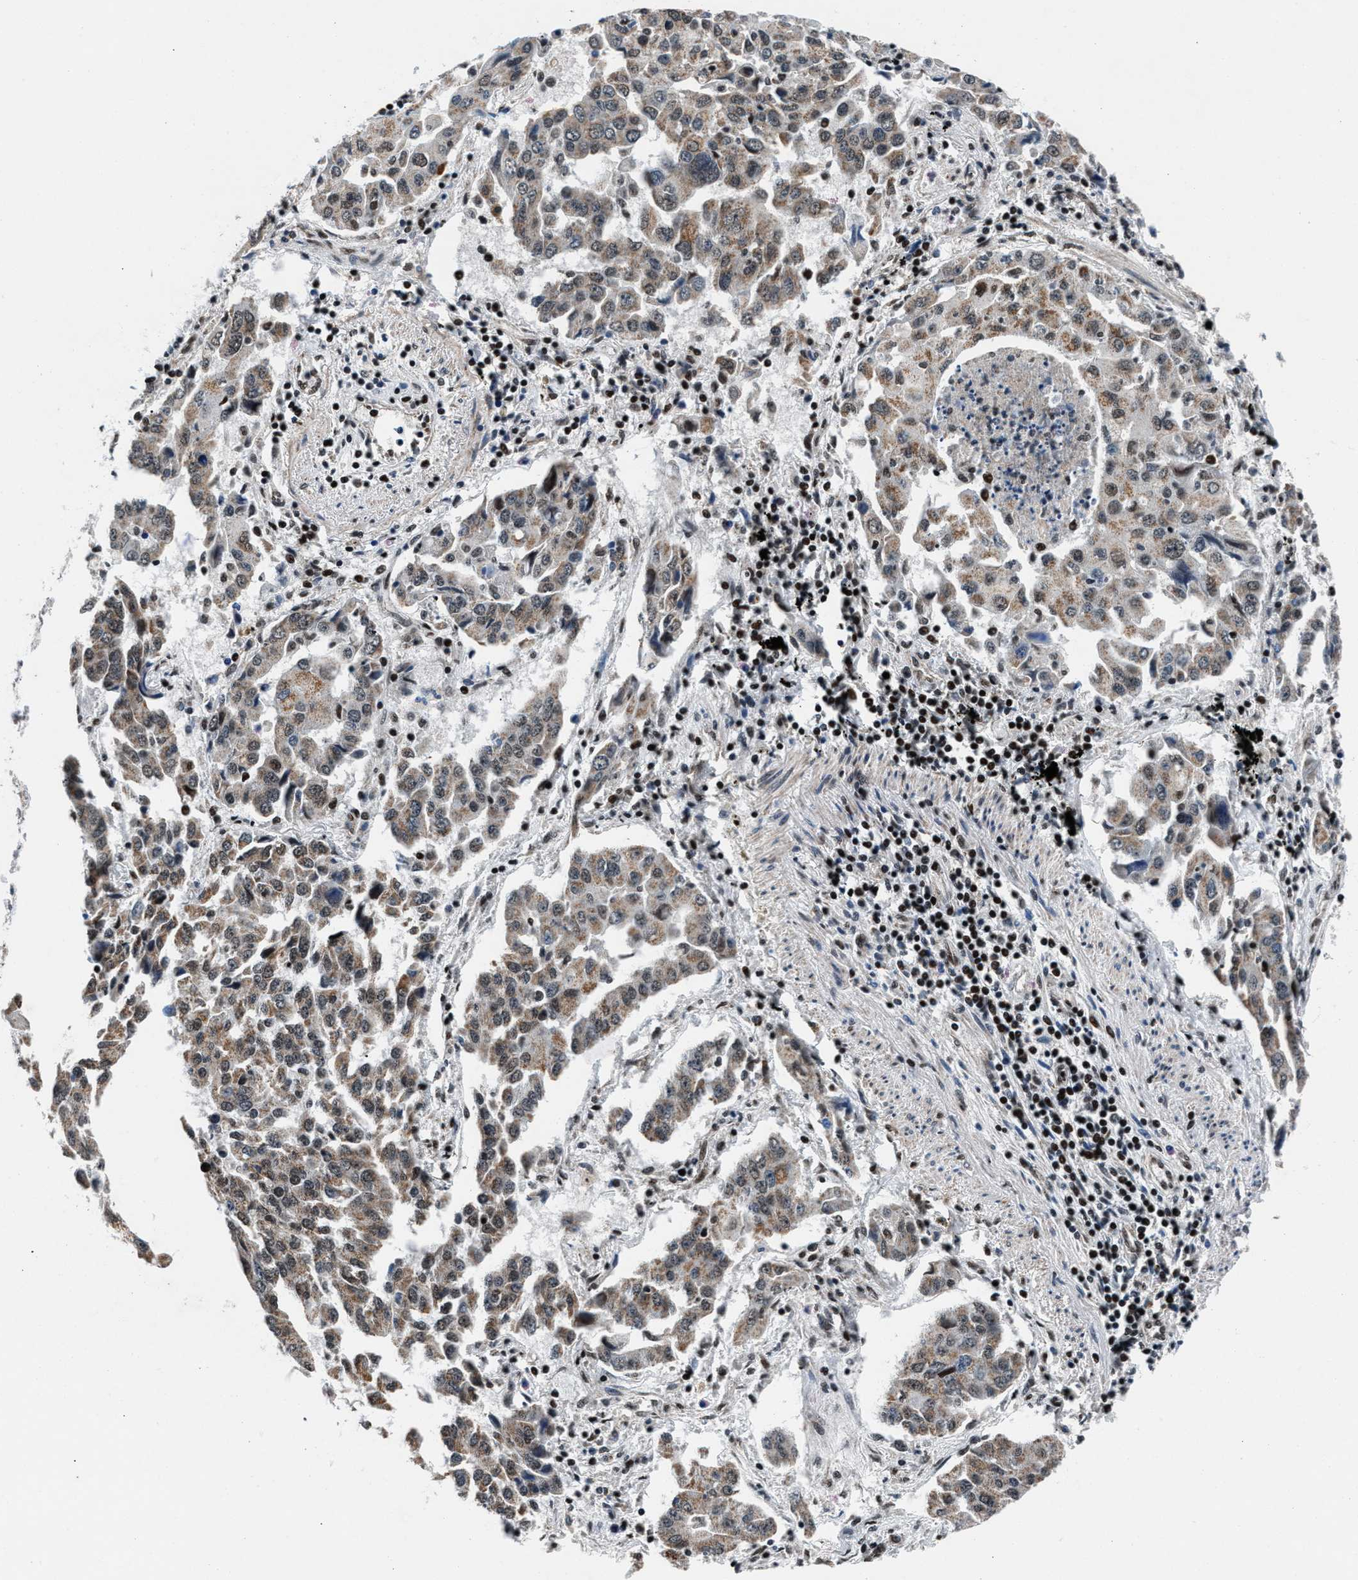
{"staining": {"intensity": "weak", "quantity": ">75%", "location": "cytoplasmic/membranous"}, "tissue": "lung cancer", "cell_type": "Tumor cells", "image_type": "cancer", "snomed": [{"axis": "morphology", "description": "Adenocarcinoma, NOS"}, {"axis": "topography", "description": "Lung"}], "caption": "Immunohistochemistry (IHC) photomicrograph of neoplastic tissue: human lung adenocarcinoma stained using IHC displays low levels of weak protein expression localized specifically in the cytoplasmic/membranous of tumor cells, appearing as a cytoplasmic/membranous brown color.", "gene": "PRRC2B", "patient": {"sex": "female", "age": 65}}